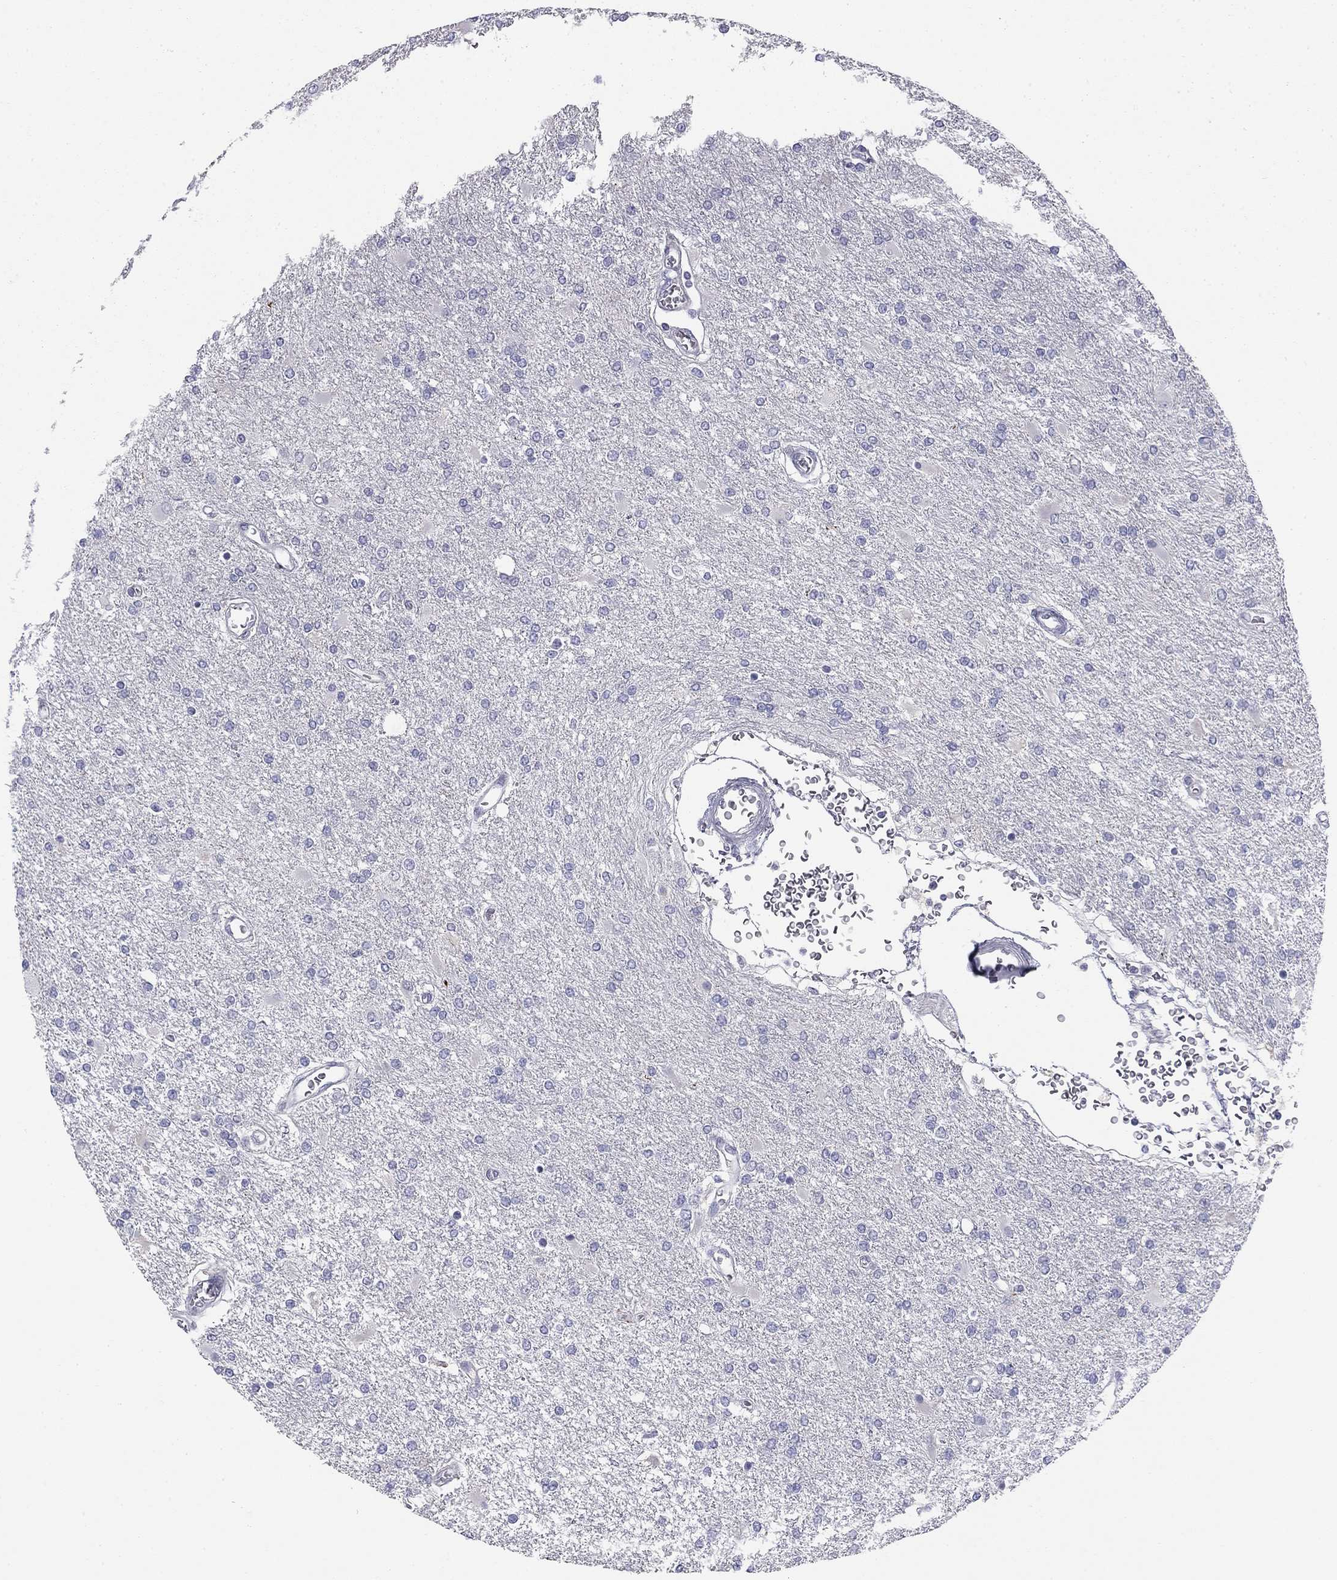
{"staining": {"intensity": "negative", "quantity": "none", "location": "none"}, "tissue": "glioma", "cell_type": "Tumor cells", "image_type": "cancer", "snomed": [{"axis": "morphology", "description": "Glioma, malignant, High grade"}, {"axis": "topography", "description": "Cerebral cortex"}], "caption": "This is an immunohistochemistry histopathology image of malignant glioma (high-grade). There is no positivity in tumor cells.", "gene": "TFAP2B", "patient": {"sex": "male", "age": 79}}